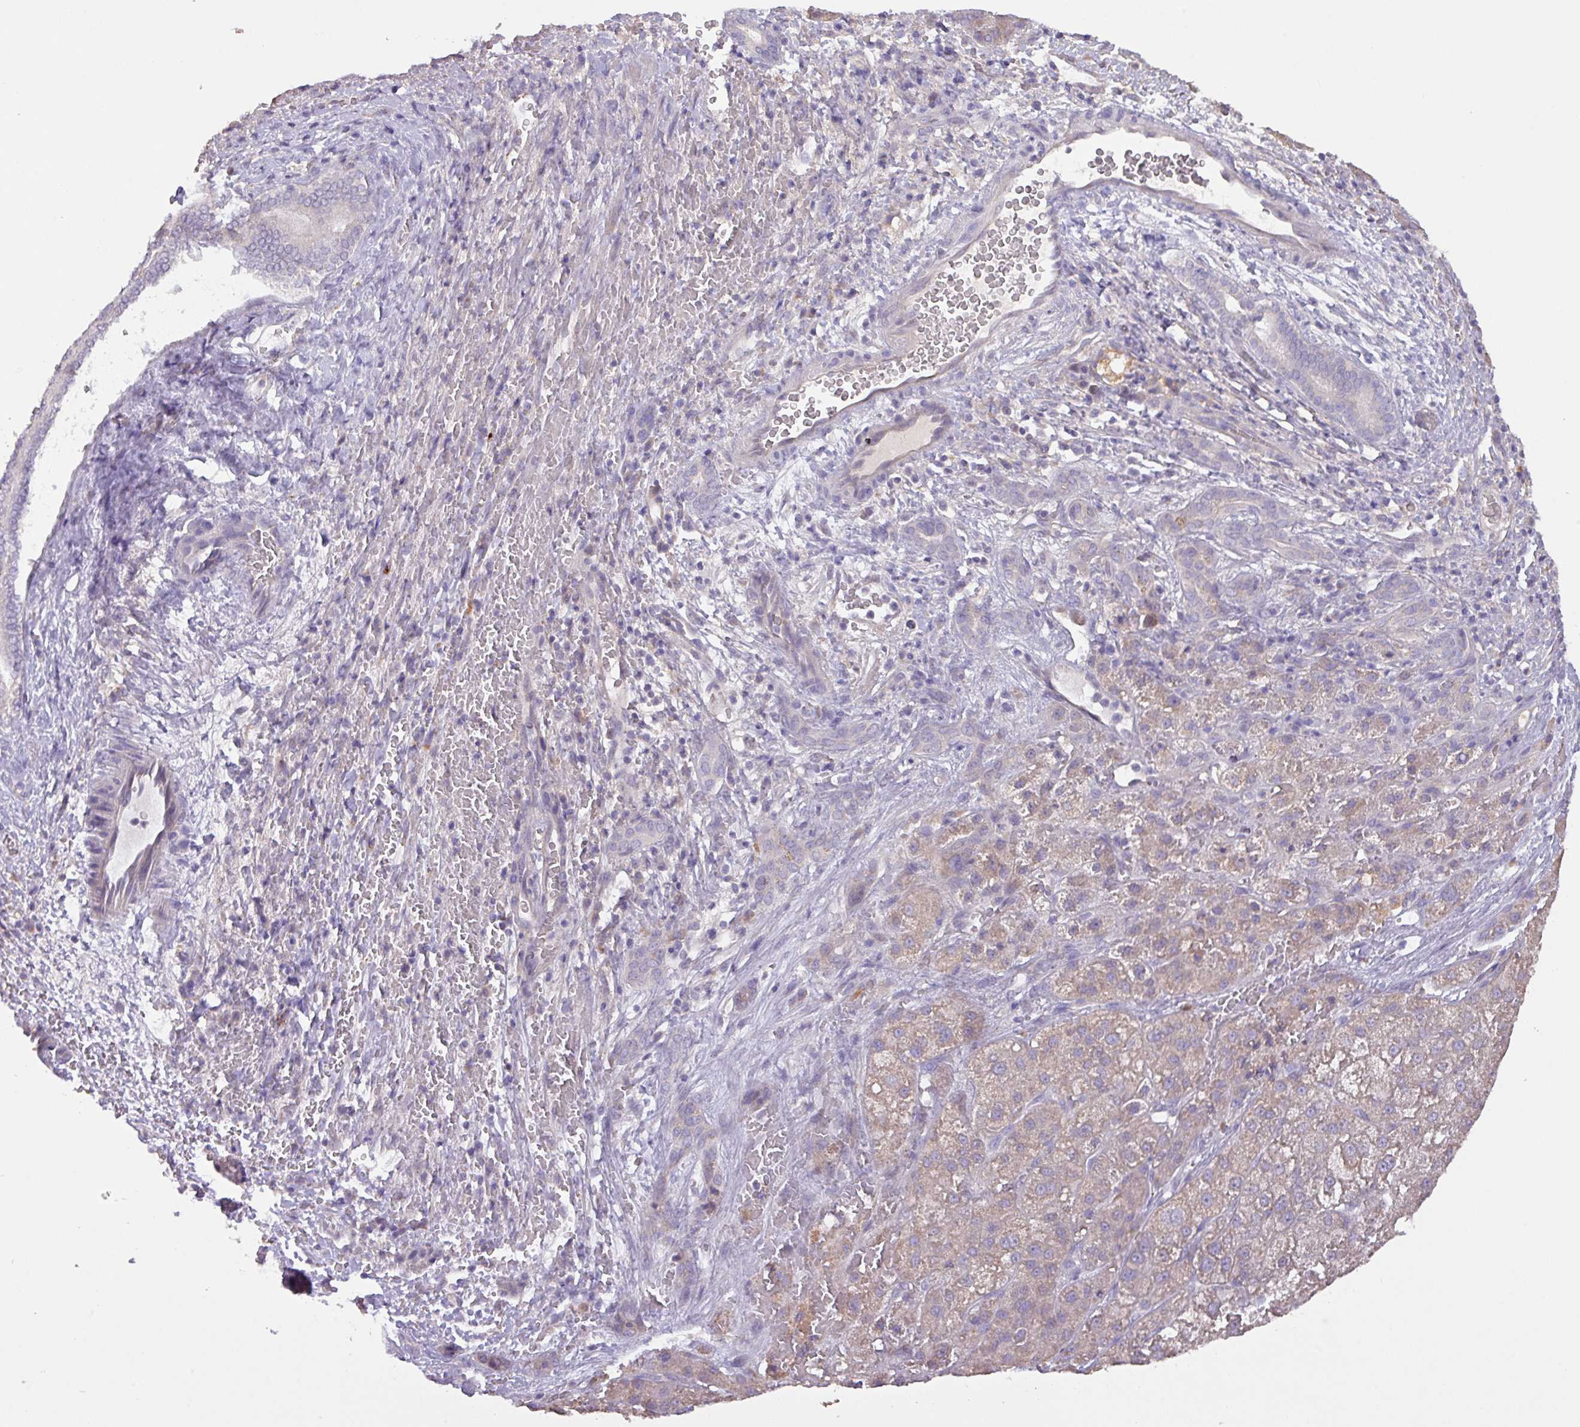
{"staining": {"intensity": "weak", "quantity": ">75%", "location": "cytoplasmic/membranous"}, "tissue": "liver cancer", "cell_type": "Tumor cells", "image_type": "cancer", "snomed": [{"axis": "morphology", "description": "Carcinoma, Hepatocellular, NOS"}, {"axis": "topography", "description": "Liver"}], "caption": "An image of liver cancer (hepatocellular carcinoma) stained for a protein reveals weak cytoplasmic/membranous brown staining in tumor cells. (DAB = brown stain, brightfield microscopy at high magnification).", "gene": "PRADC1", "patient": {"sex": "male", "age": 57}}